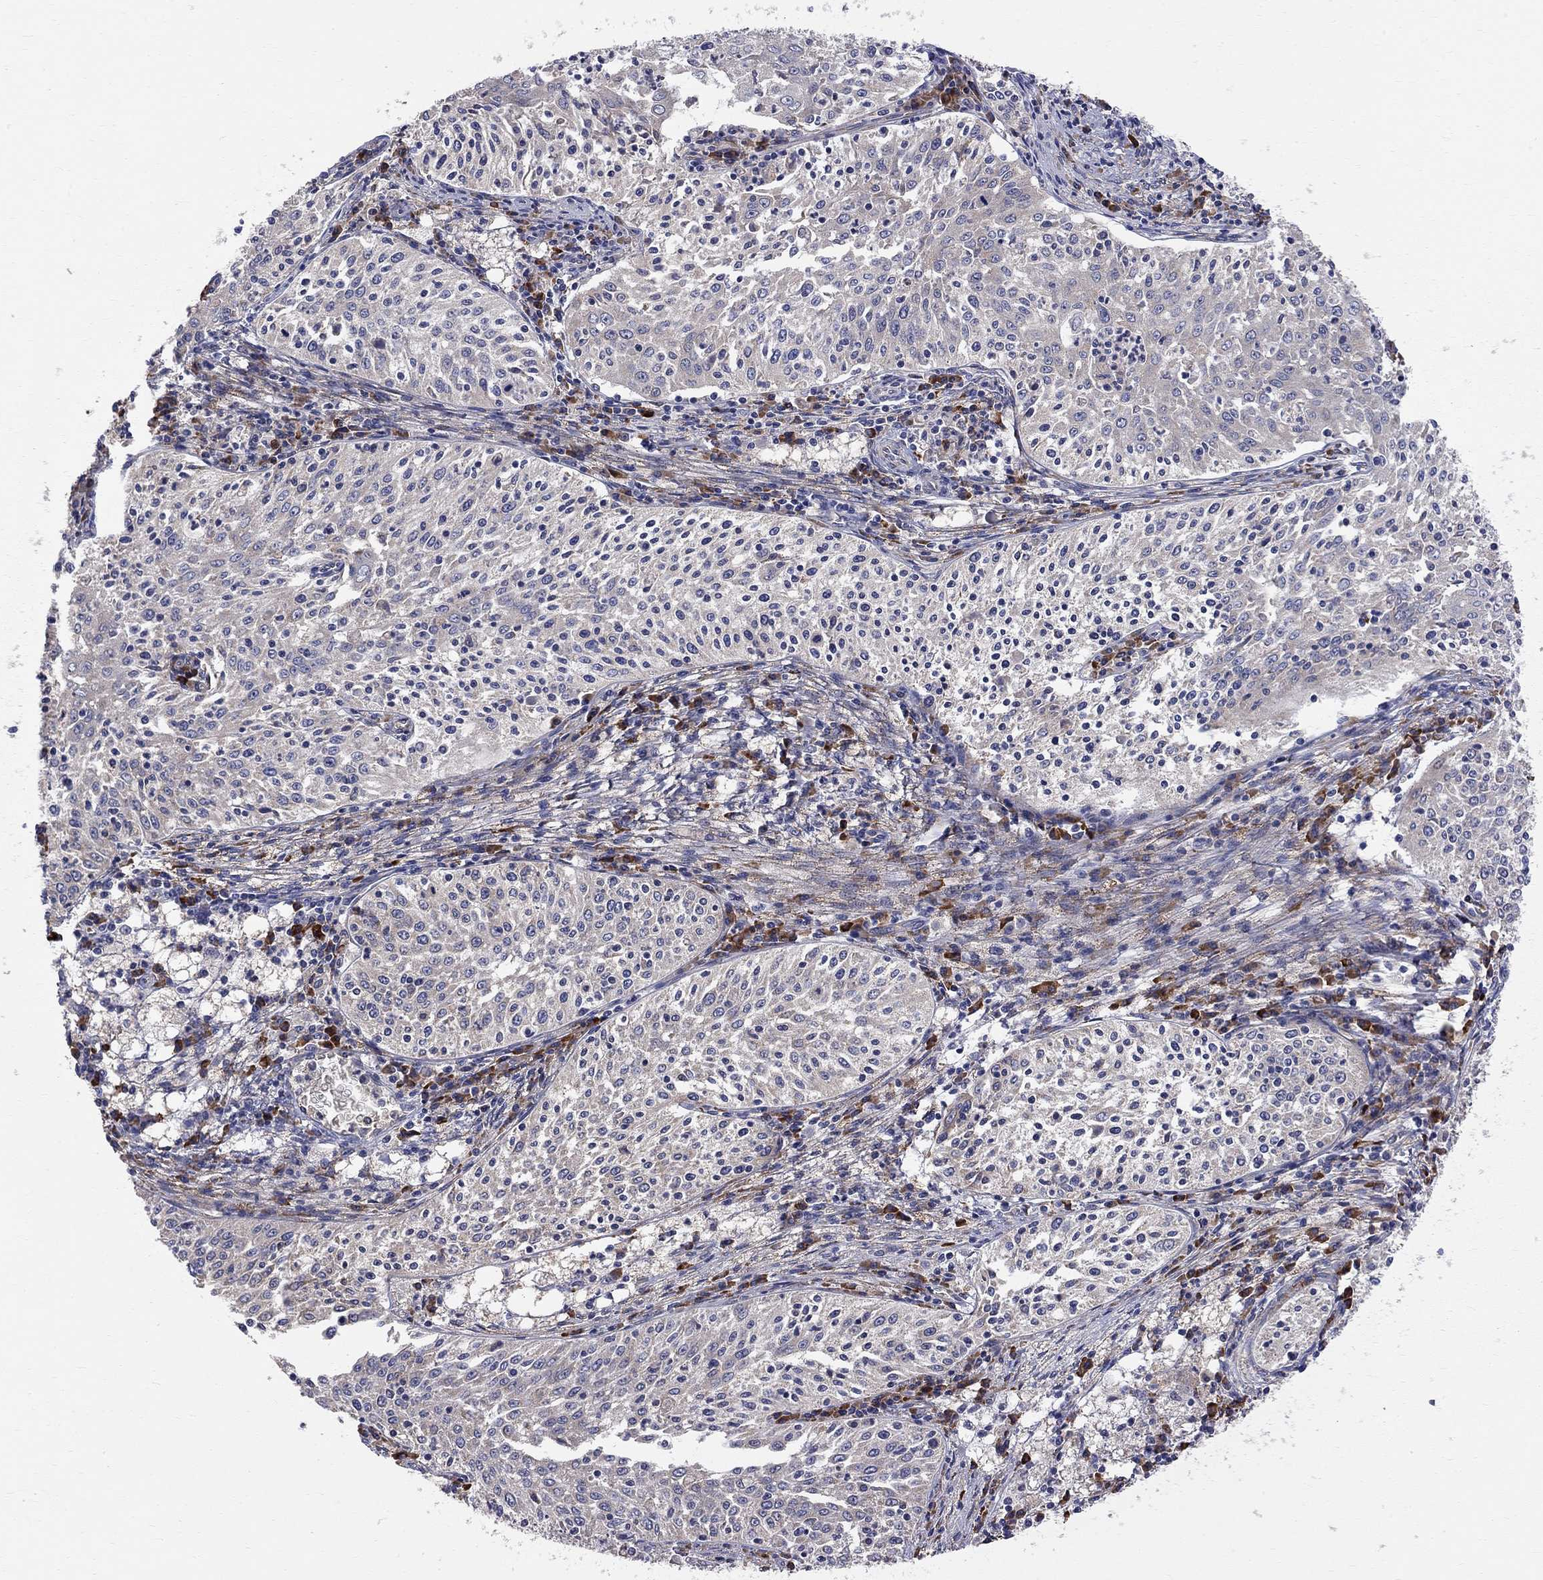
{"staining": {"intensity": "negative", "quantity": "none", "location": "none"}, "tissue": "cervical cancer", "cell_type": "Tumor cells", "image_type": "cancer", "snomed": [{"axis": "morphology", "description": "Squamous cell carcinoma, NOS"}, {"axis": "topography", "description": "Cervix"}], "caption": "A high-resolution photomicrograph shows immunohistochemistry staining of squamous cell carcinoma (cervical), which reveals no significant expression in tumor cells. Brightfield microscopy of immunohistochemistry (IHC) stained with DAB (brown) and hematoxylin (blue), captured at high magnification.", "gene": "CASTOR1", "patient": {"sex": "female", "age": 41}}